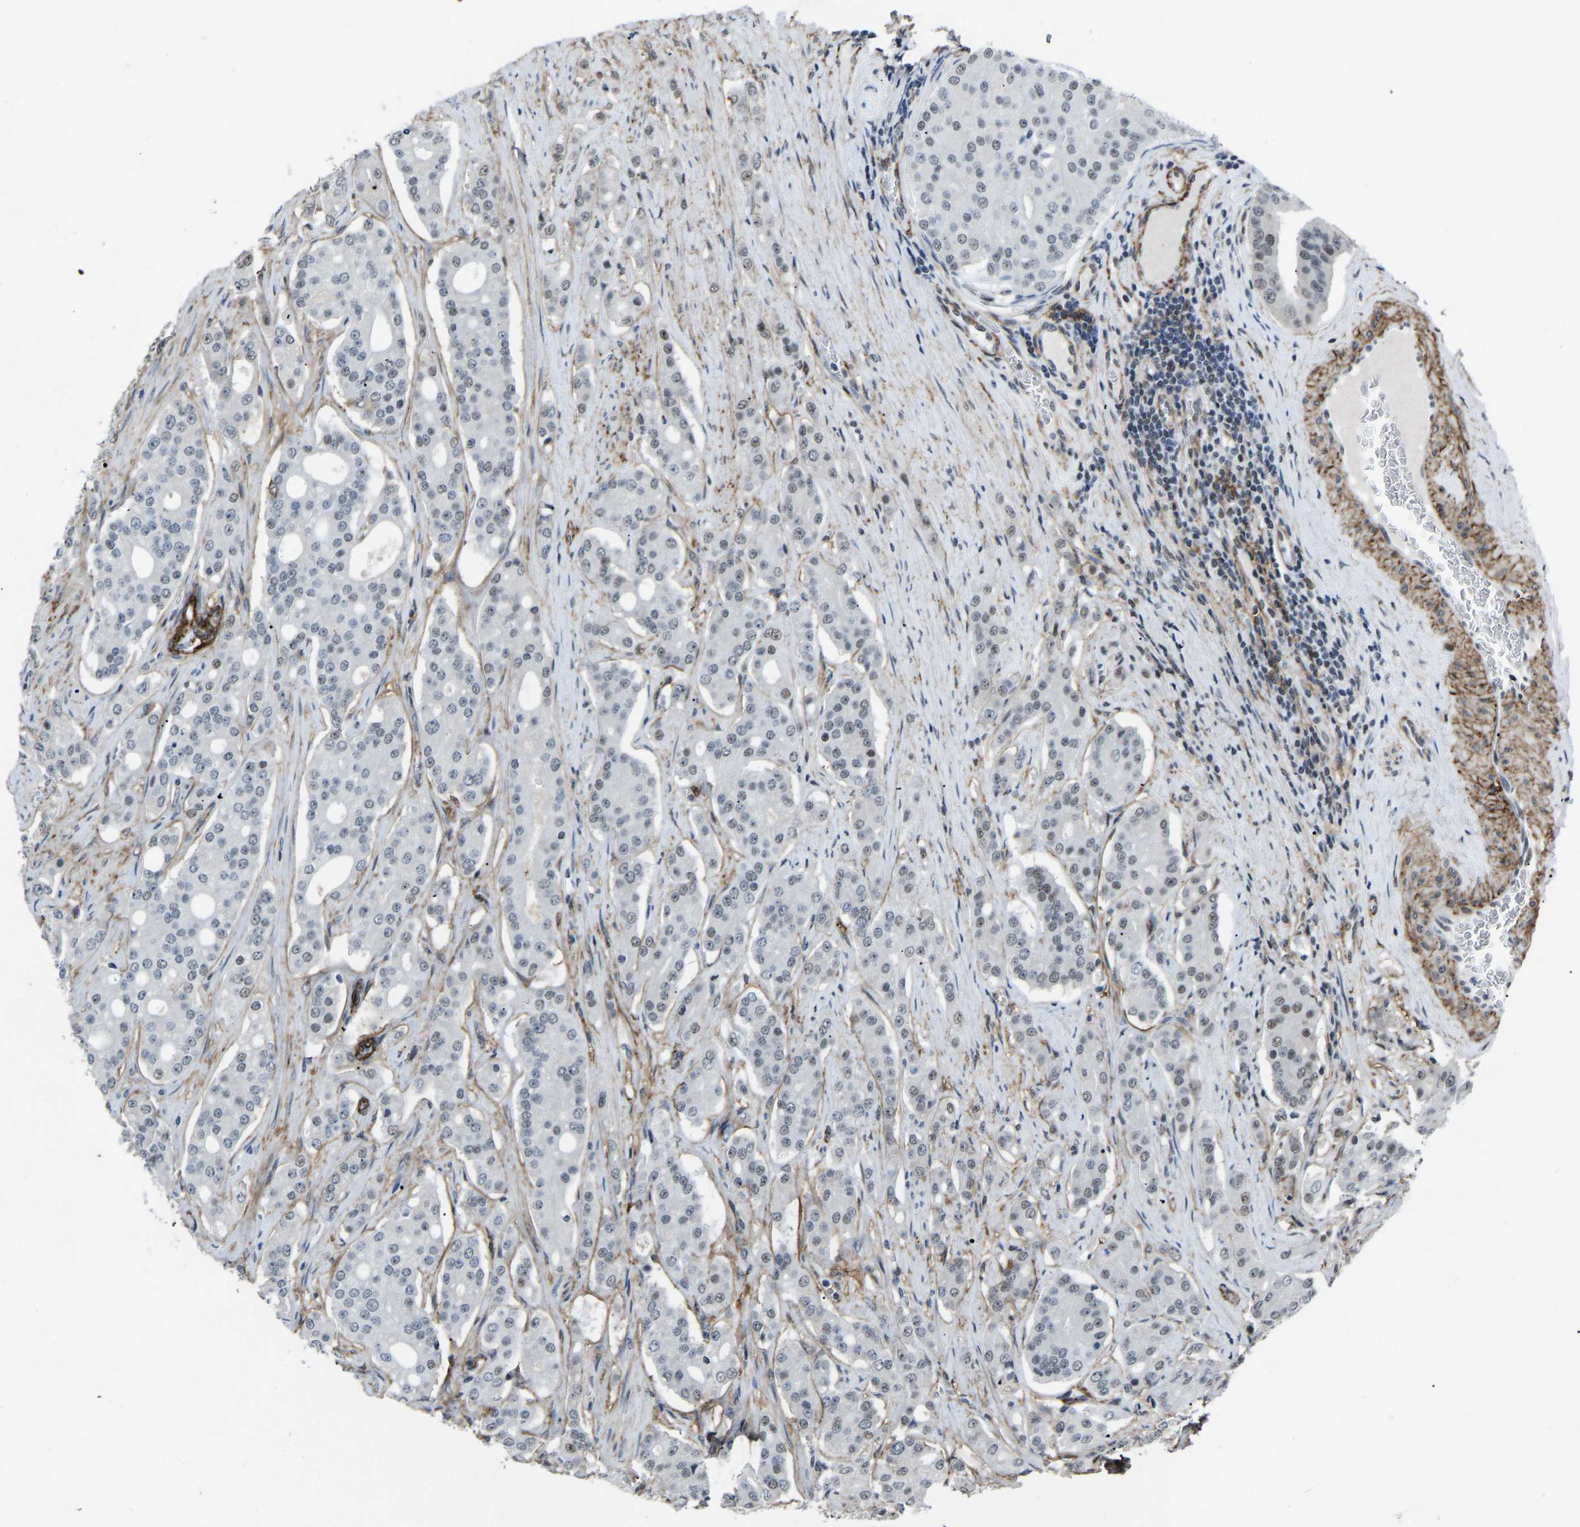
{"staining": {"intensity": "weak", "quantity": "<25%", "location": "nuclear"}, "tissue": "prostate cancer", "cell_type": "Tumor cells", "image_type": "cancer", "snomed": [{"axis": "morphology", "description": "Adenocarcinoma, High grade"}, {"axis": "topography", "description": "Prostate"}], "caption": "Immunohistochemistry (IHC) image of prostate cancer stained for a protein (brown), which shows no positivity in tumor cells.", "gene": "DDX5", "patient": {"sex": "male", "age": 71}}